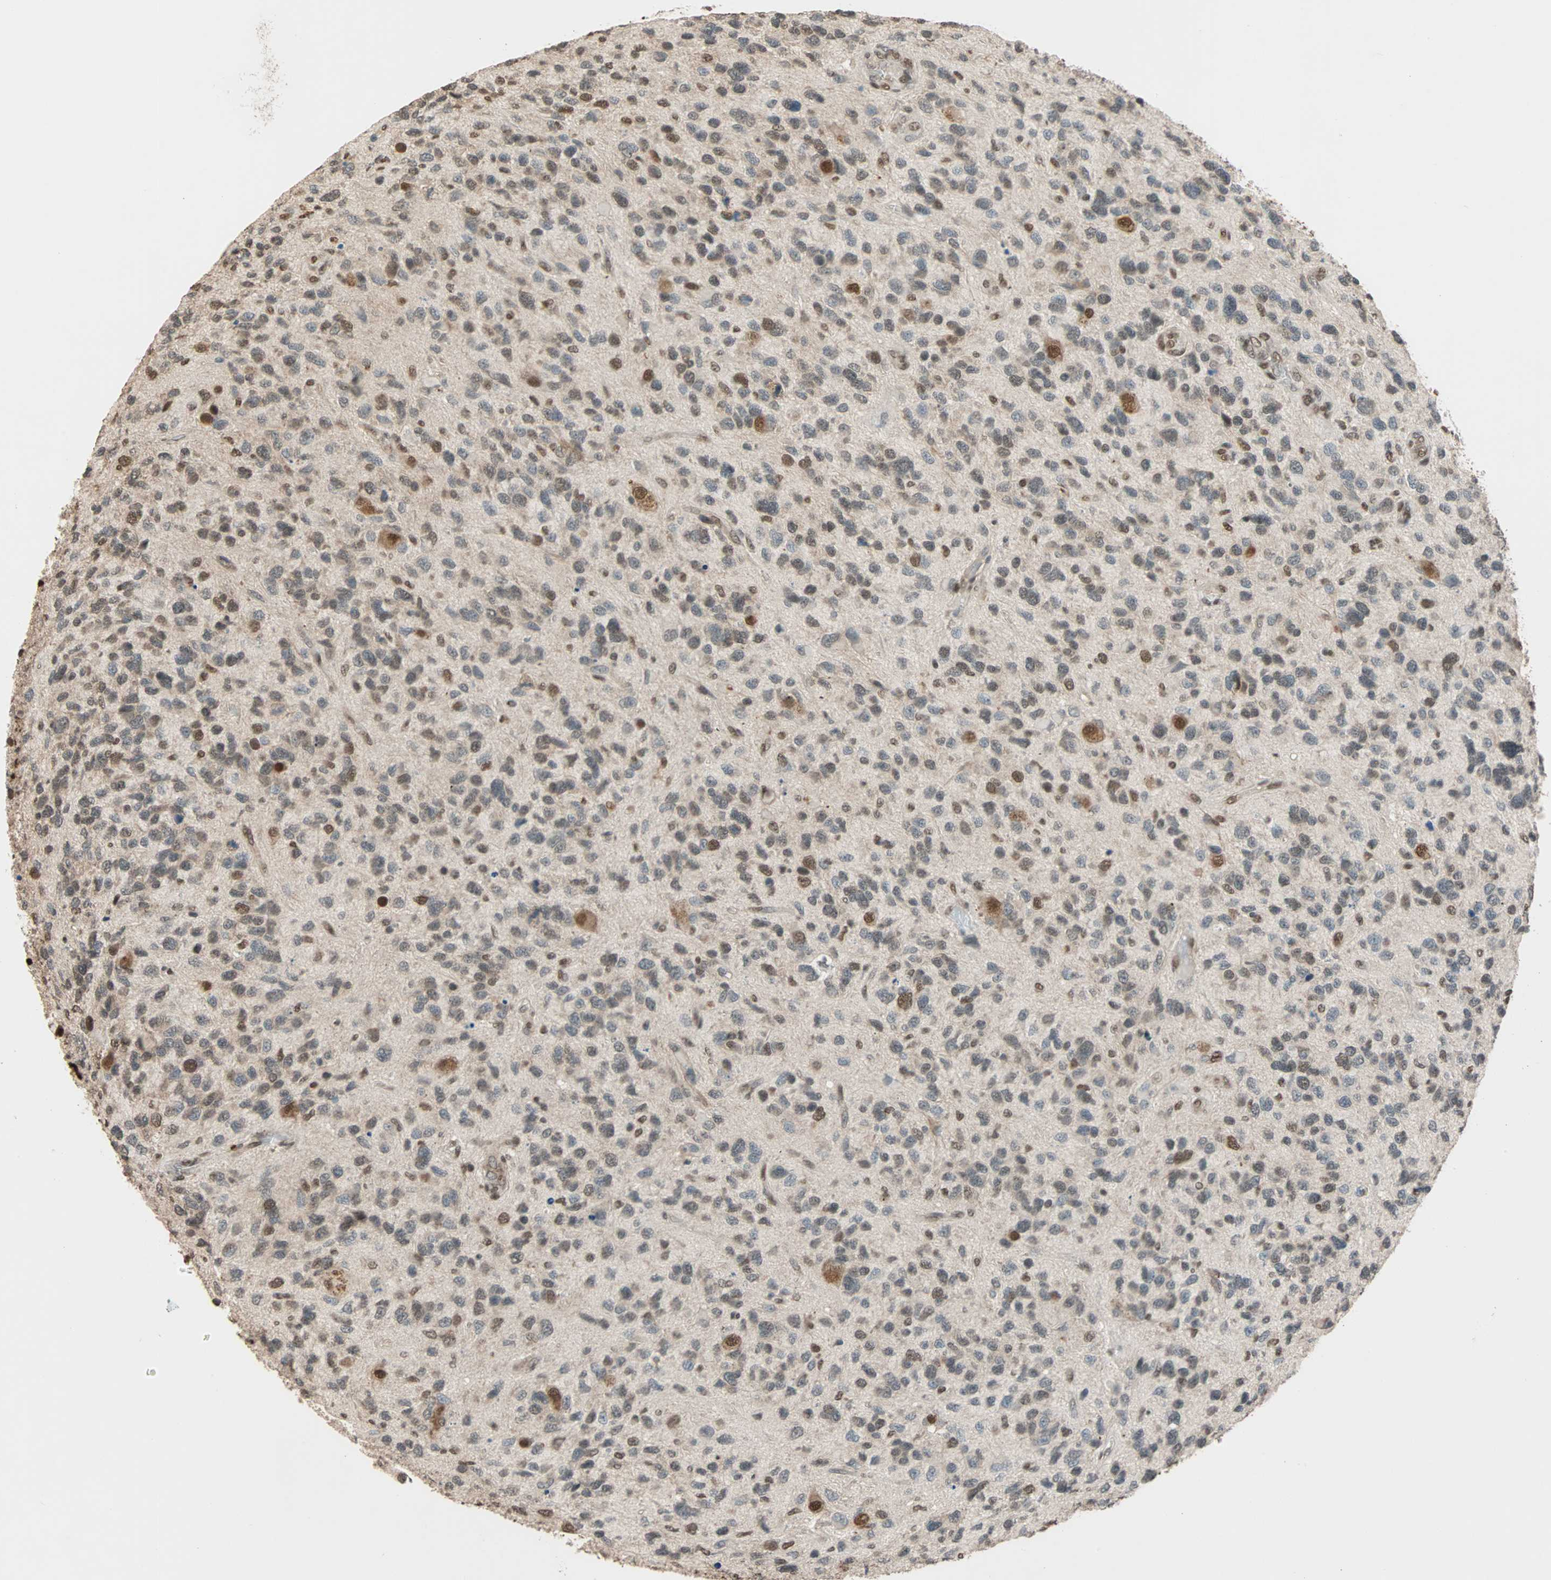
{"staining": {"intensity": "moderate", "quantity": "25%-75%", "location": "nuclear"}, "tissue": "glioma", "cell_type": "Tumor cells", "image_type": "cancer", "snomed": [{"axis": "morphology", "description": "Glioma, malignant, High grade"}, {"axis": "topography", "description": "Brain"}], "caption": "This image shows malignant high-grade glioma stained with immunohistochemistry to label a protein in brown. The nuclear of tumor cells show moderate positivity for the protein. Nuclei are counter-stained blue.", "gene": "DAZAP1", "patient": {"sex": "female", "age": 58}}